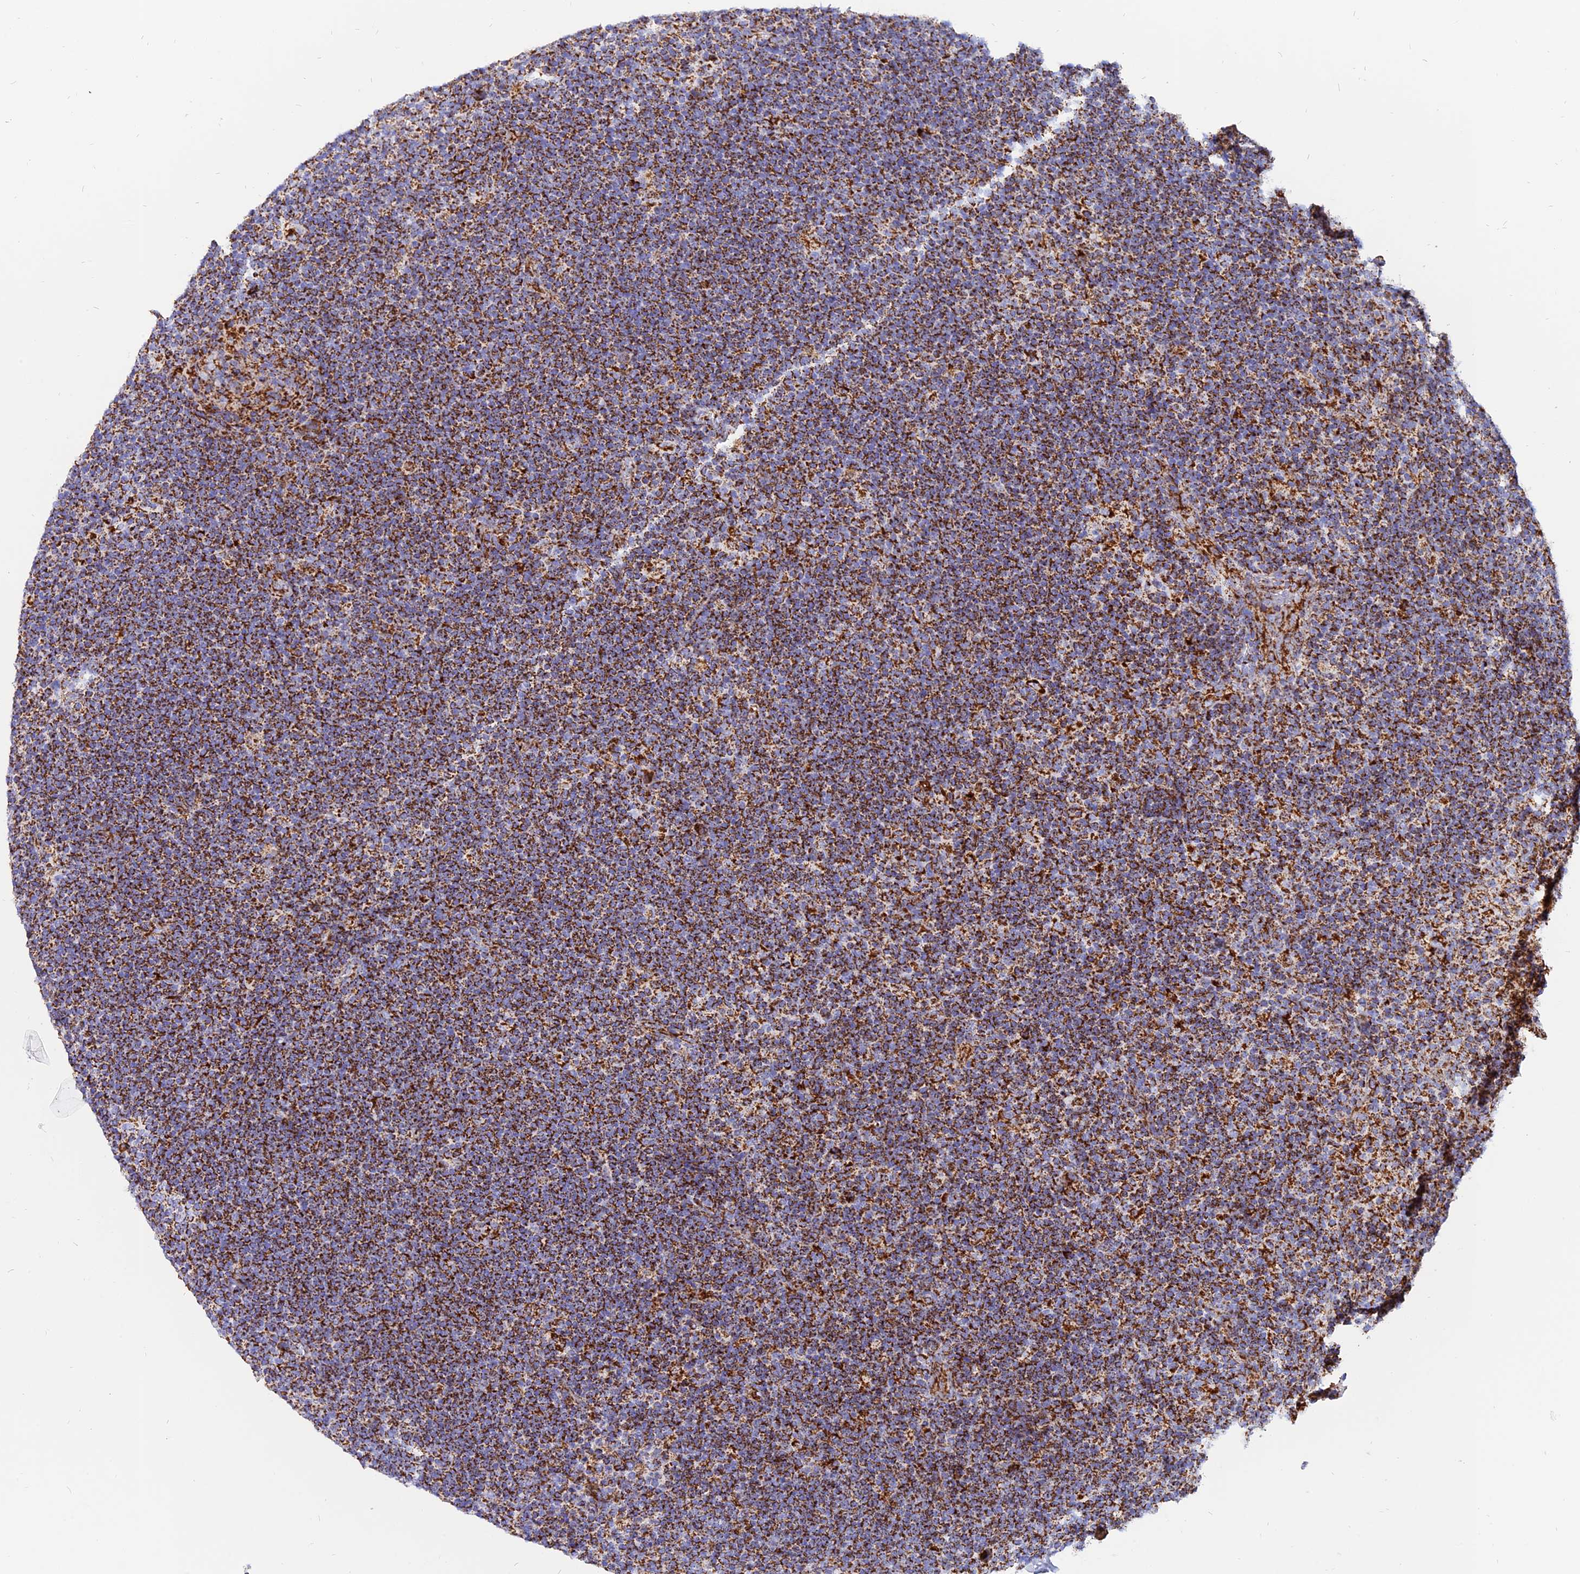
{"staining": {"intensity": "moderate", "quantity": ">75%", "location": "cytoplasmic/membranous"}, "tissue": "lymphoma", "cell_type": "Tumor cells", "image_type": "cancer", "snomed": [{"axis": "morphology", "description": "Hodgkin's disease, NOS"}, {"axis": "topography", "description": "Lymph node"}], "caption": "DAB immunohistochemical staining of human lymphoma reveals moderate cytoplasmic/membranous protein staining in approximately >75% of tumor cells. Using DAB (brown) and hematoxylin (blue) stains, captured at high magnification using brightfield microscopy.", "gene": "NDUFB6", "patient": {"sex": "female", "age": 57}}